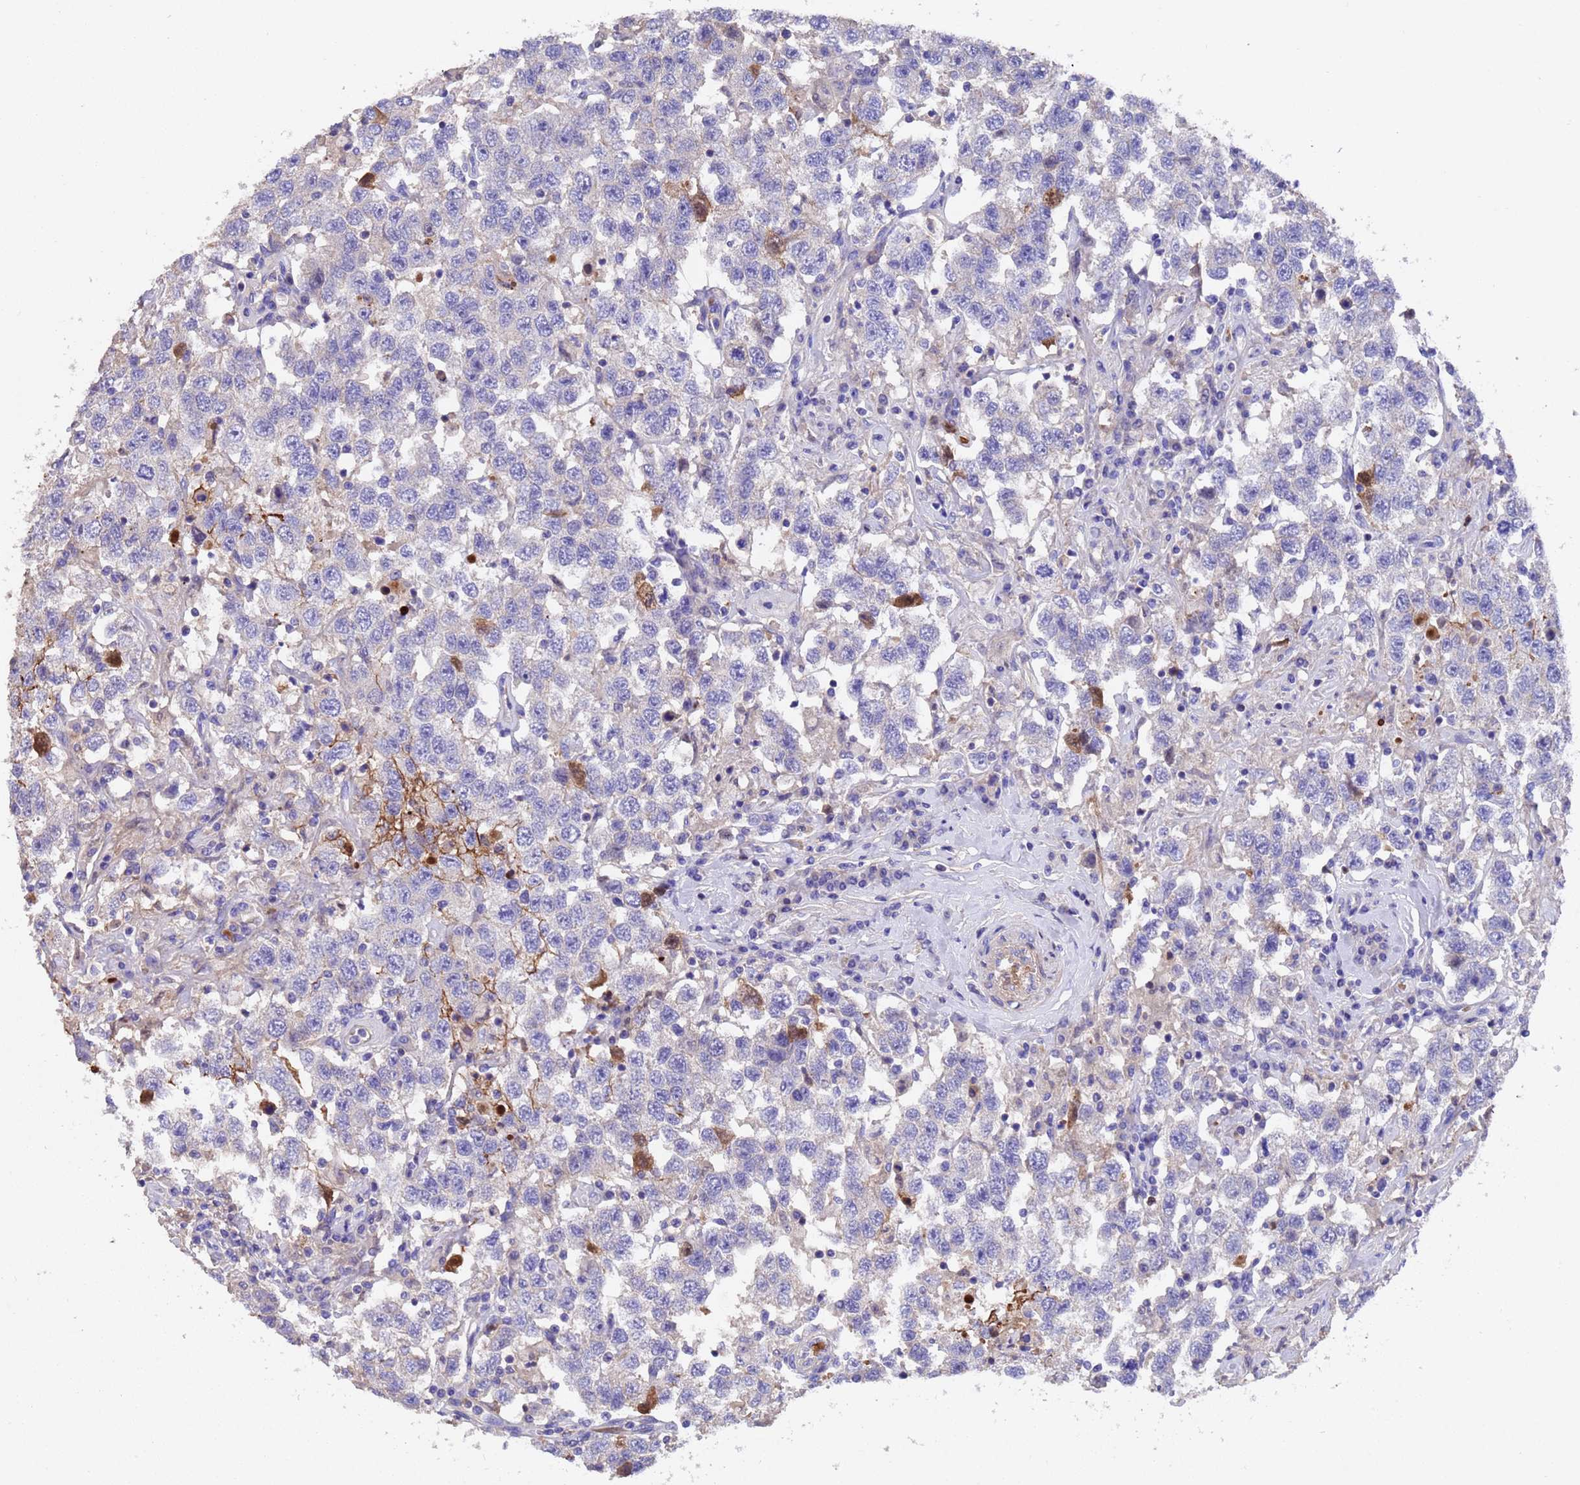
{"staining": {"intensity": "moderate", "quantity": "<25%", "location": "cytoplasmic/membranous"}, "tissue": "testis cancer", "cell_type": "Tumor cells", "image_type": "cancer", "snomed": [{"axis": "morphology", "description": "Seminoma, NOS"}, {"axis": "topography", "description": "Testis"}], "caption": "IHC histopathology image of seminoma (testis) stained for a protein (brown), which shows low levels of moderate cytoplasmic/membranous expression in about <25% of tumor cells.", "gene": "ELP6", "patient": {"sex": "male", "age": 41}}